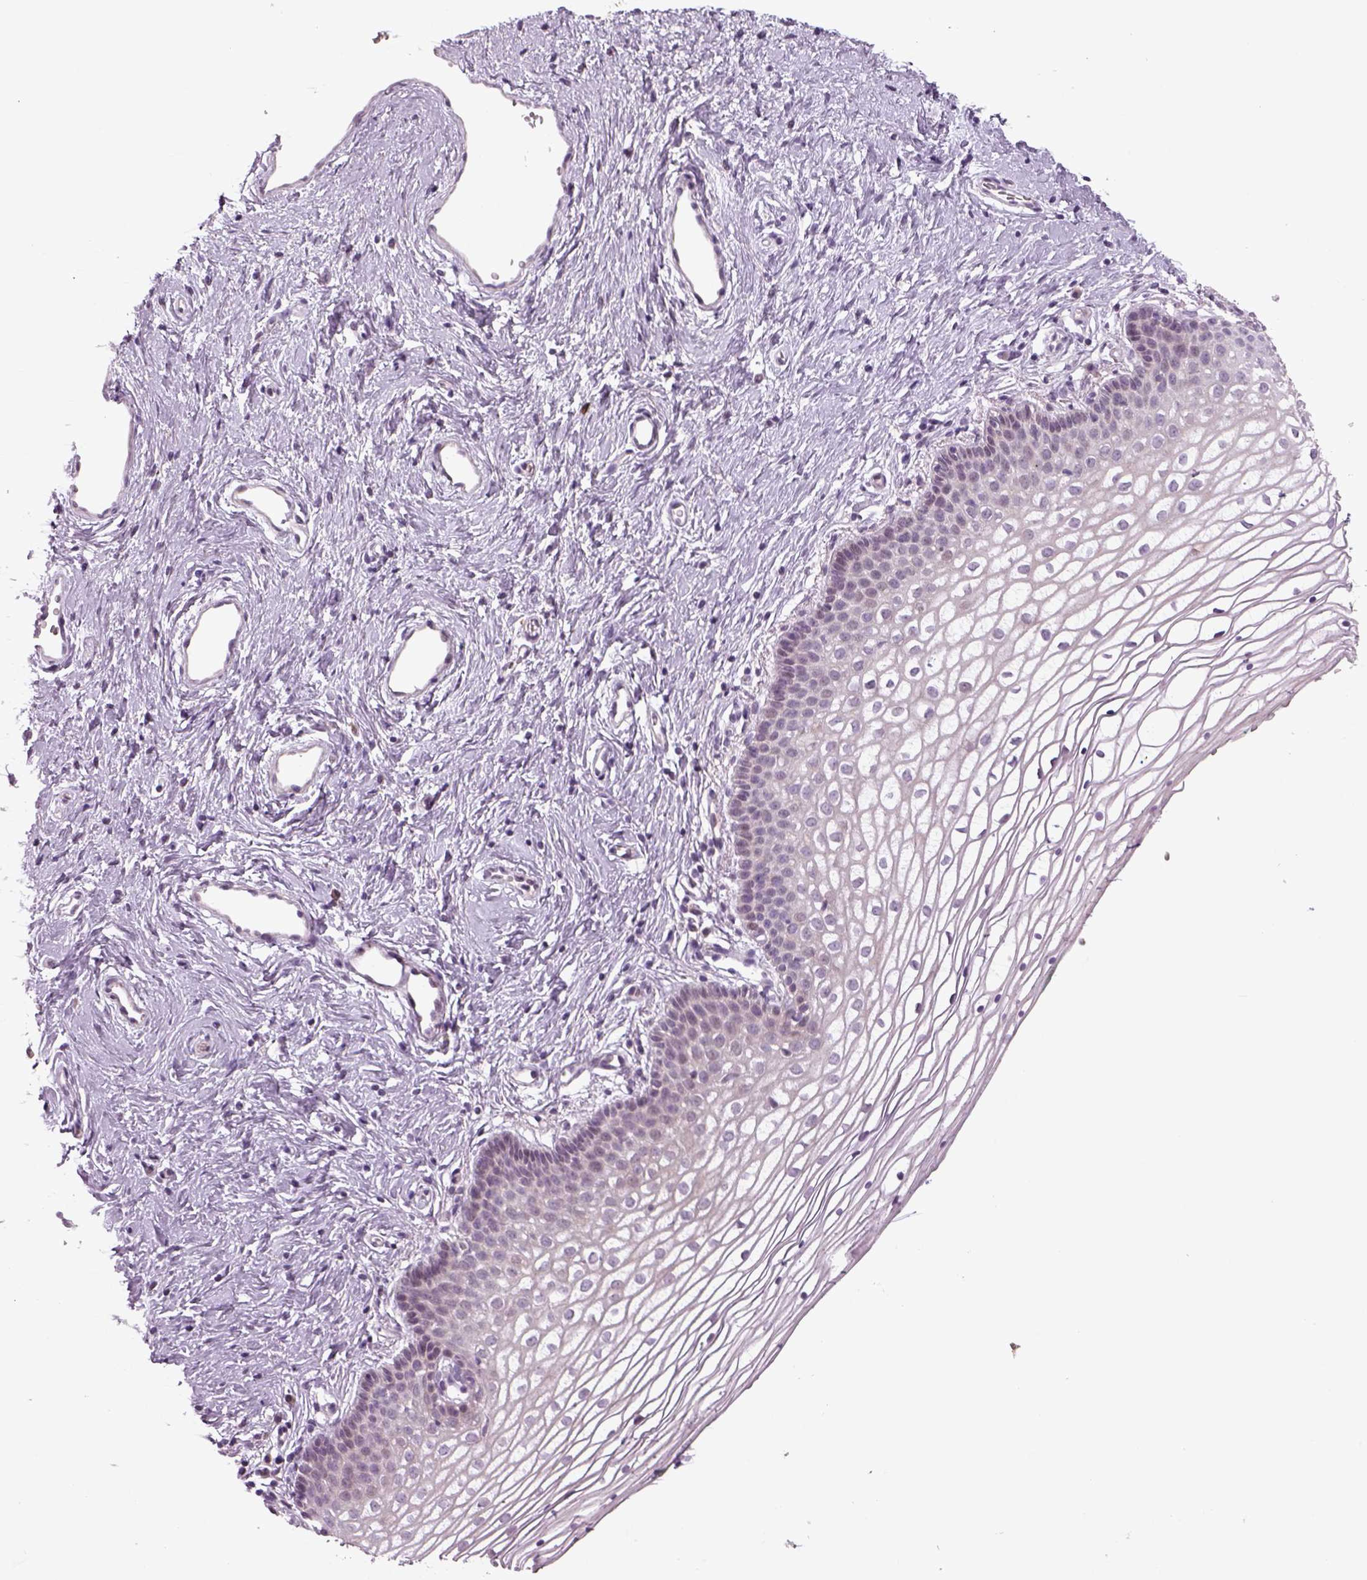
{"staining": {"intensity": "negative", "quantity": "none", "location": "none"}, "tissue": "vagina", "cell_type": "Squamous epithelial cells", "image_type": "normal", "snomed": [{"axis": "morphology", "description": "Normal tissue, NOS"}, {"axis": "topography", "description": "Vagina"}], "caption": "DAB immunohistochemical staining of unremarkable human vagina shows no significant positivity in squamous epithelial cells. The staining is performed using DAB (3,3'-diaminobenzidine) brown chromogen with nuclei counter-stained in using hematoxylin.", "gene": "PENK", "patient": {"sex": "female", "age": 36}}